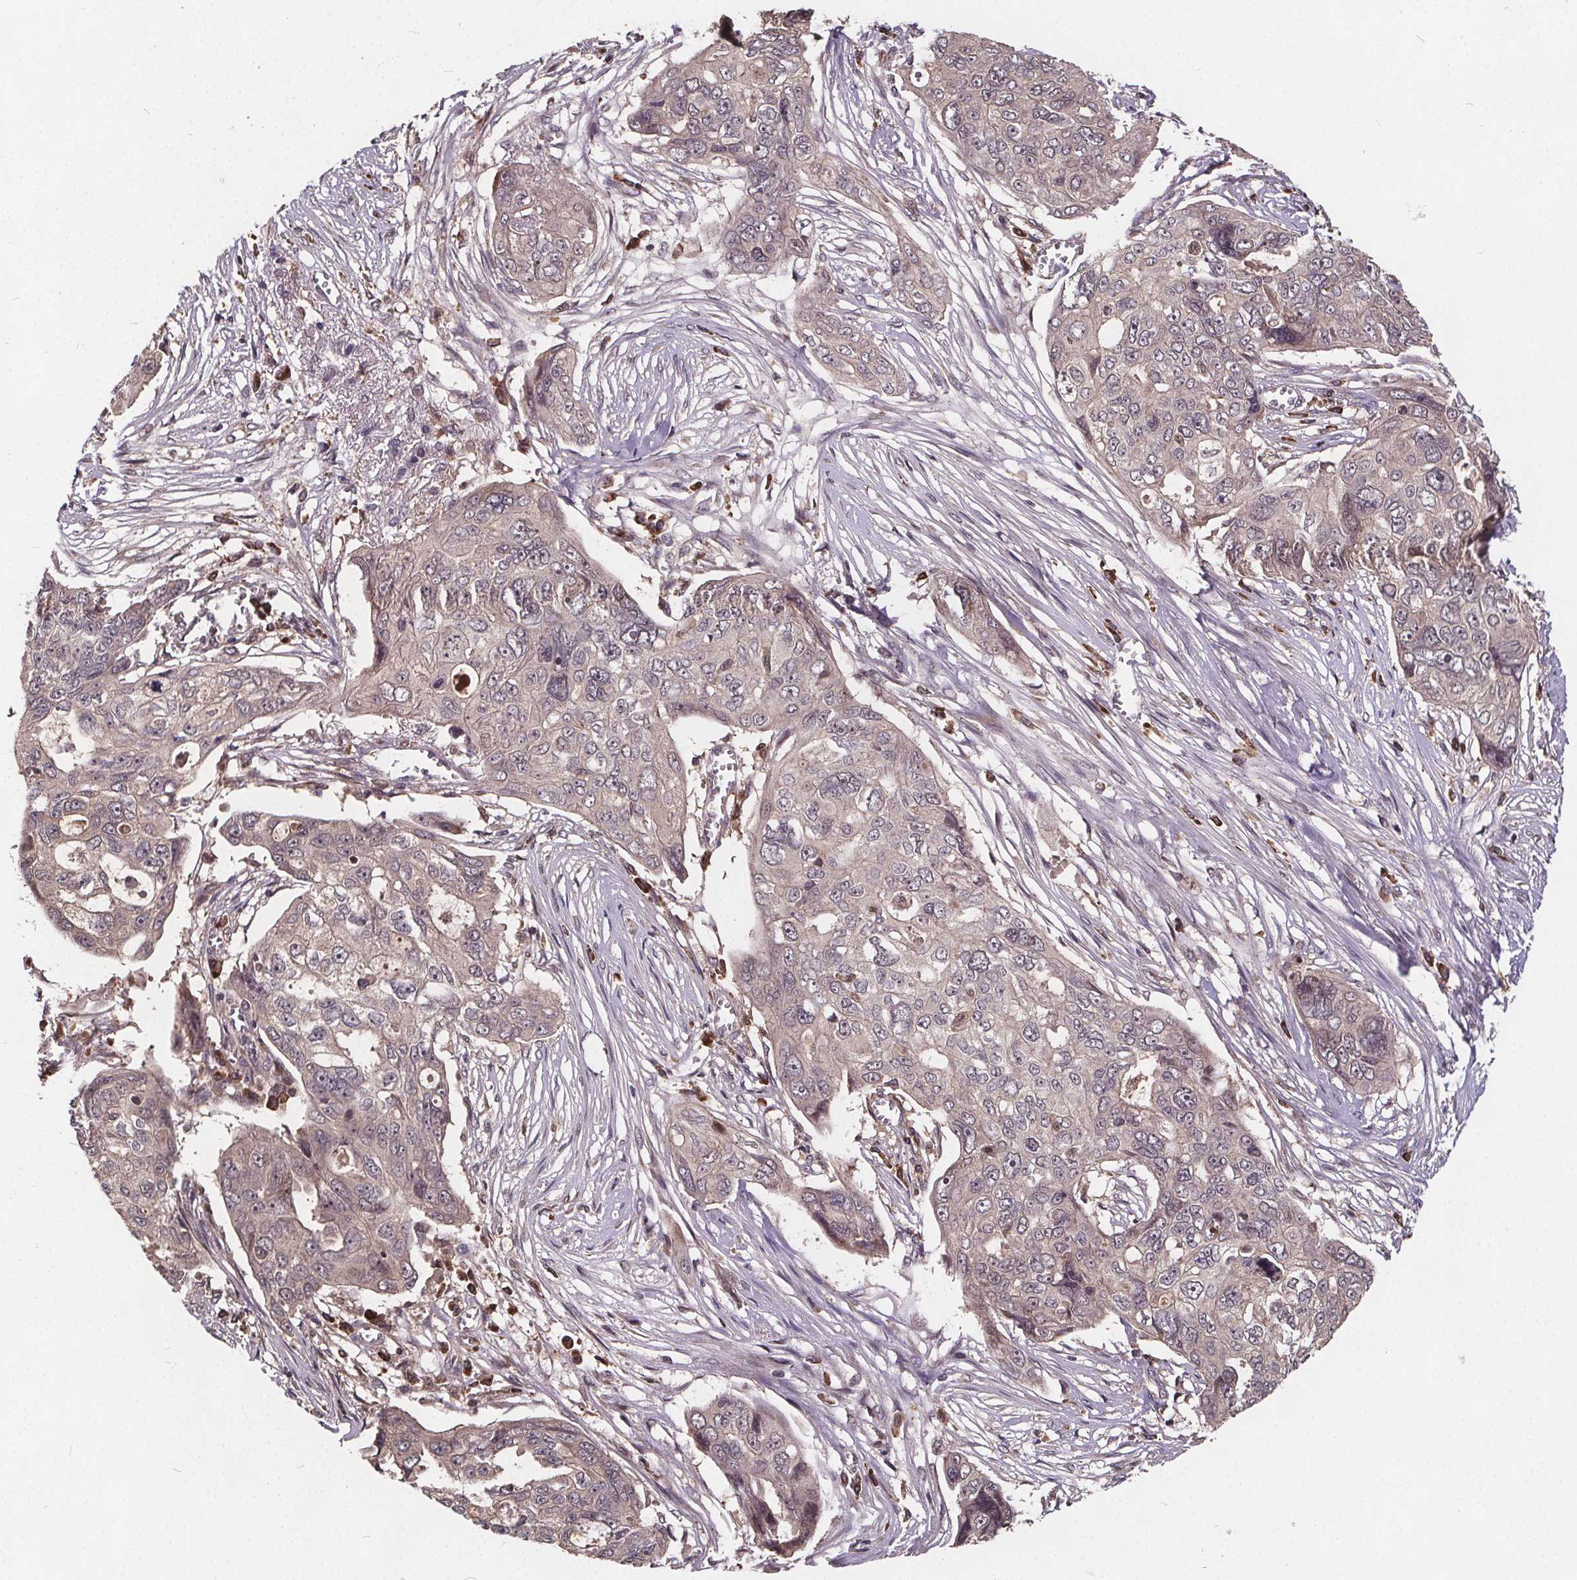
{"staining": {"intensity": "negative", "quantity": "none", "location": "none"}, "tissue": "ovarian cancer", "cell_type": "Tumor cells", "image_type": "cancer", "snomed": [{"axis": "morphology", "description": "Carcinoma, endometroid"}, {"axis": "topography", "description": "Ovary"}], "caption": "Ovarian cancer was stained to show a protein in brown. There is no significant positivity in tumor cells. (IHC, brightfield microscopy, high magnification).", "gene": "USP9X", "patient": {"sex": "female", "age": 70}}